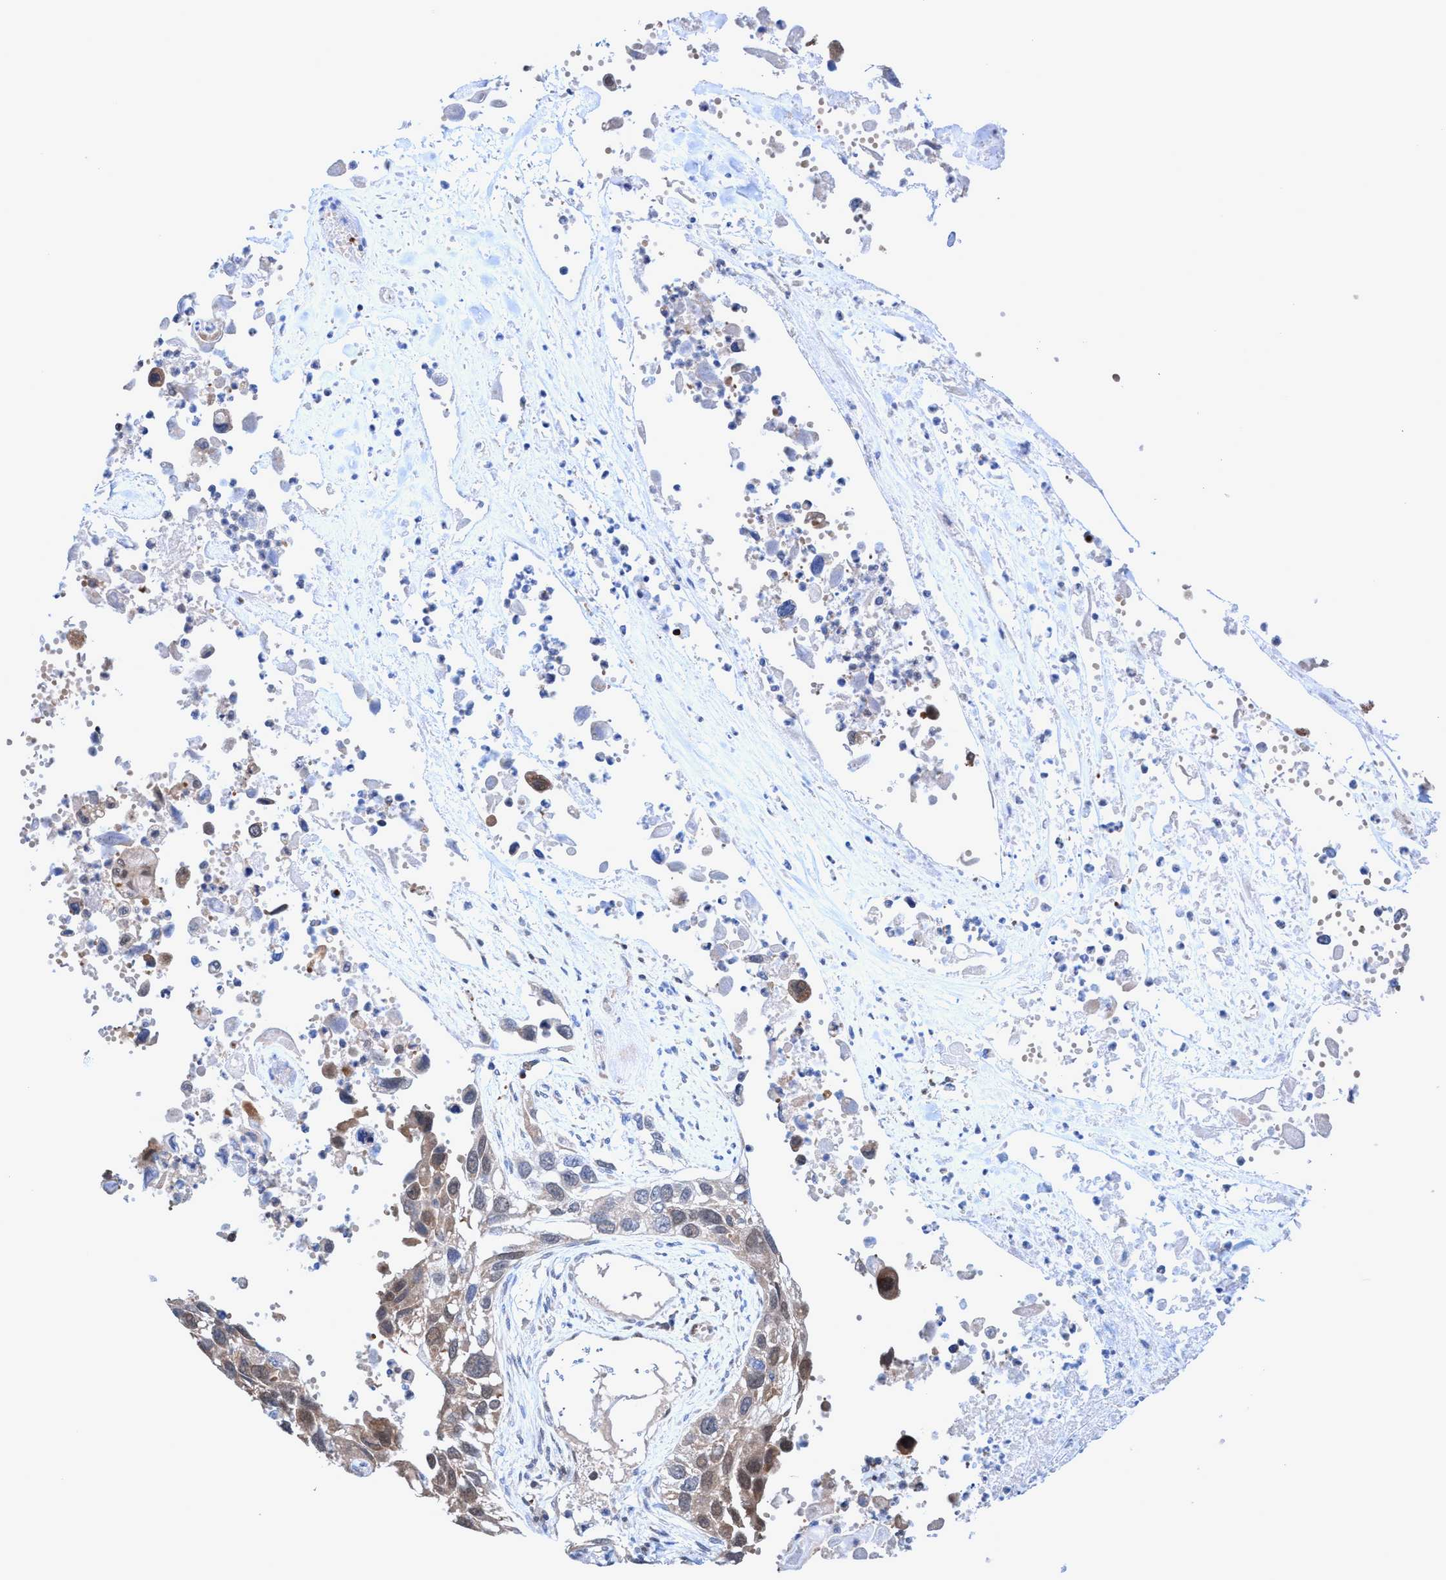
{"staining": {"intensity": "weak", "quantity": ">75%", "location": "cytoplasmic/membranous"}, "tissue": "lung cancer", "cell_type": "Tumor cells", "image_type": "cancer", "snomed": [{"axis": "morphology", "description": "Squamous cell carcinoma, NOS"}, {"axis": "topography", "description": "Lung"}], "caption": "This image displays IHC staining of human lung cancer (squamous cell carcinoma), with low weak cytoplasmic/membranous staining in about >75% of tumor cells.", "gene": "GLOD4", "patient": {"sex": "male", "age": 71}}